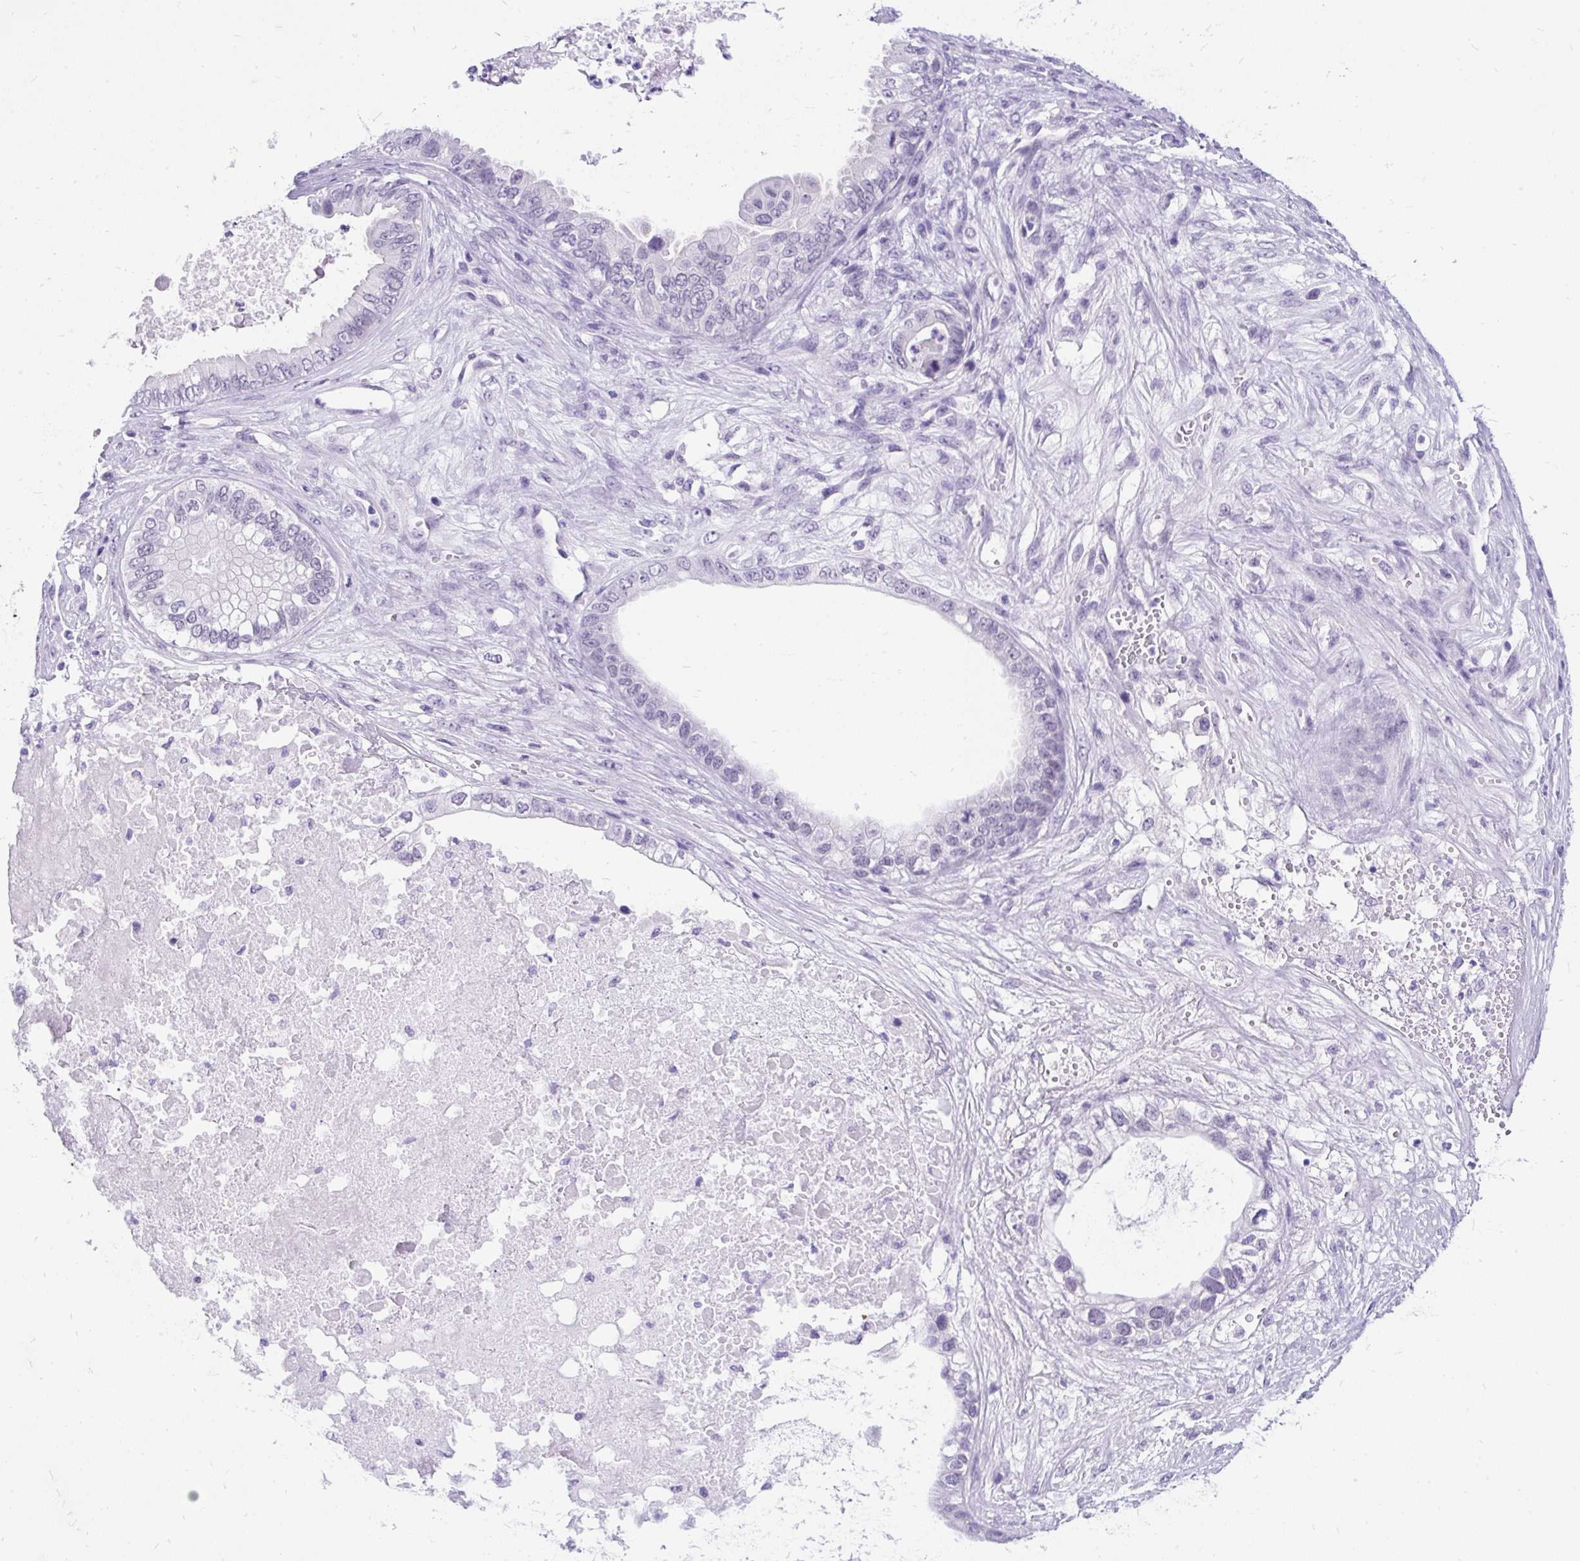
{"staining": {"intensity": "weak", "quantity": "<25%", "location": "nuclear"}, "tissue": "ovarian cancer", "cell_type": "Tumor cells", "image_type": "cancer", "snomed": [{"axis": "morphology", "description": "Cystadenocarcinoma, mucinous, NOS"}, {"axis": "topography", "description": "Ovary"}], "caption": "Immunohistochemistry micrograph of human mucinous cystadenocarcinoma (ovarian) stained for a protein (brown), which reveals no expression in tumor cells. (DAB (3,3'-diaminobenzidine) immunohistochemistry, high magnification).", "gene": "SCGB1A1", "patient": {"sex": "female", "age": 80}}